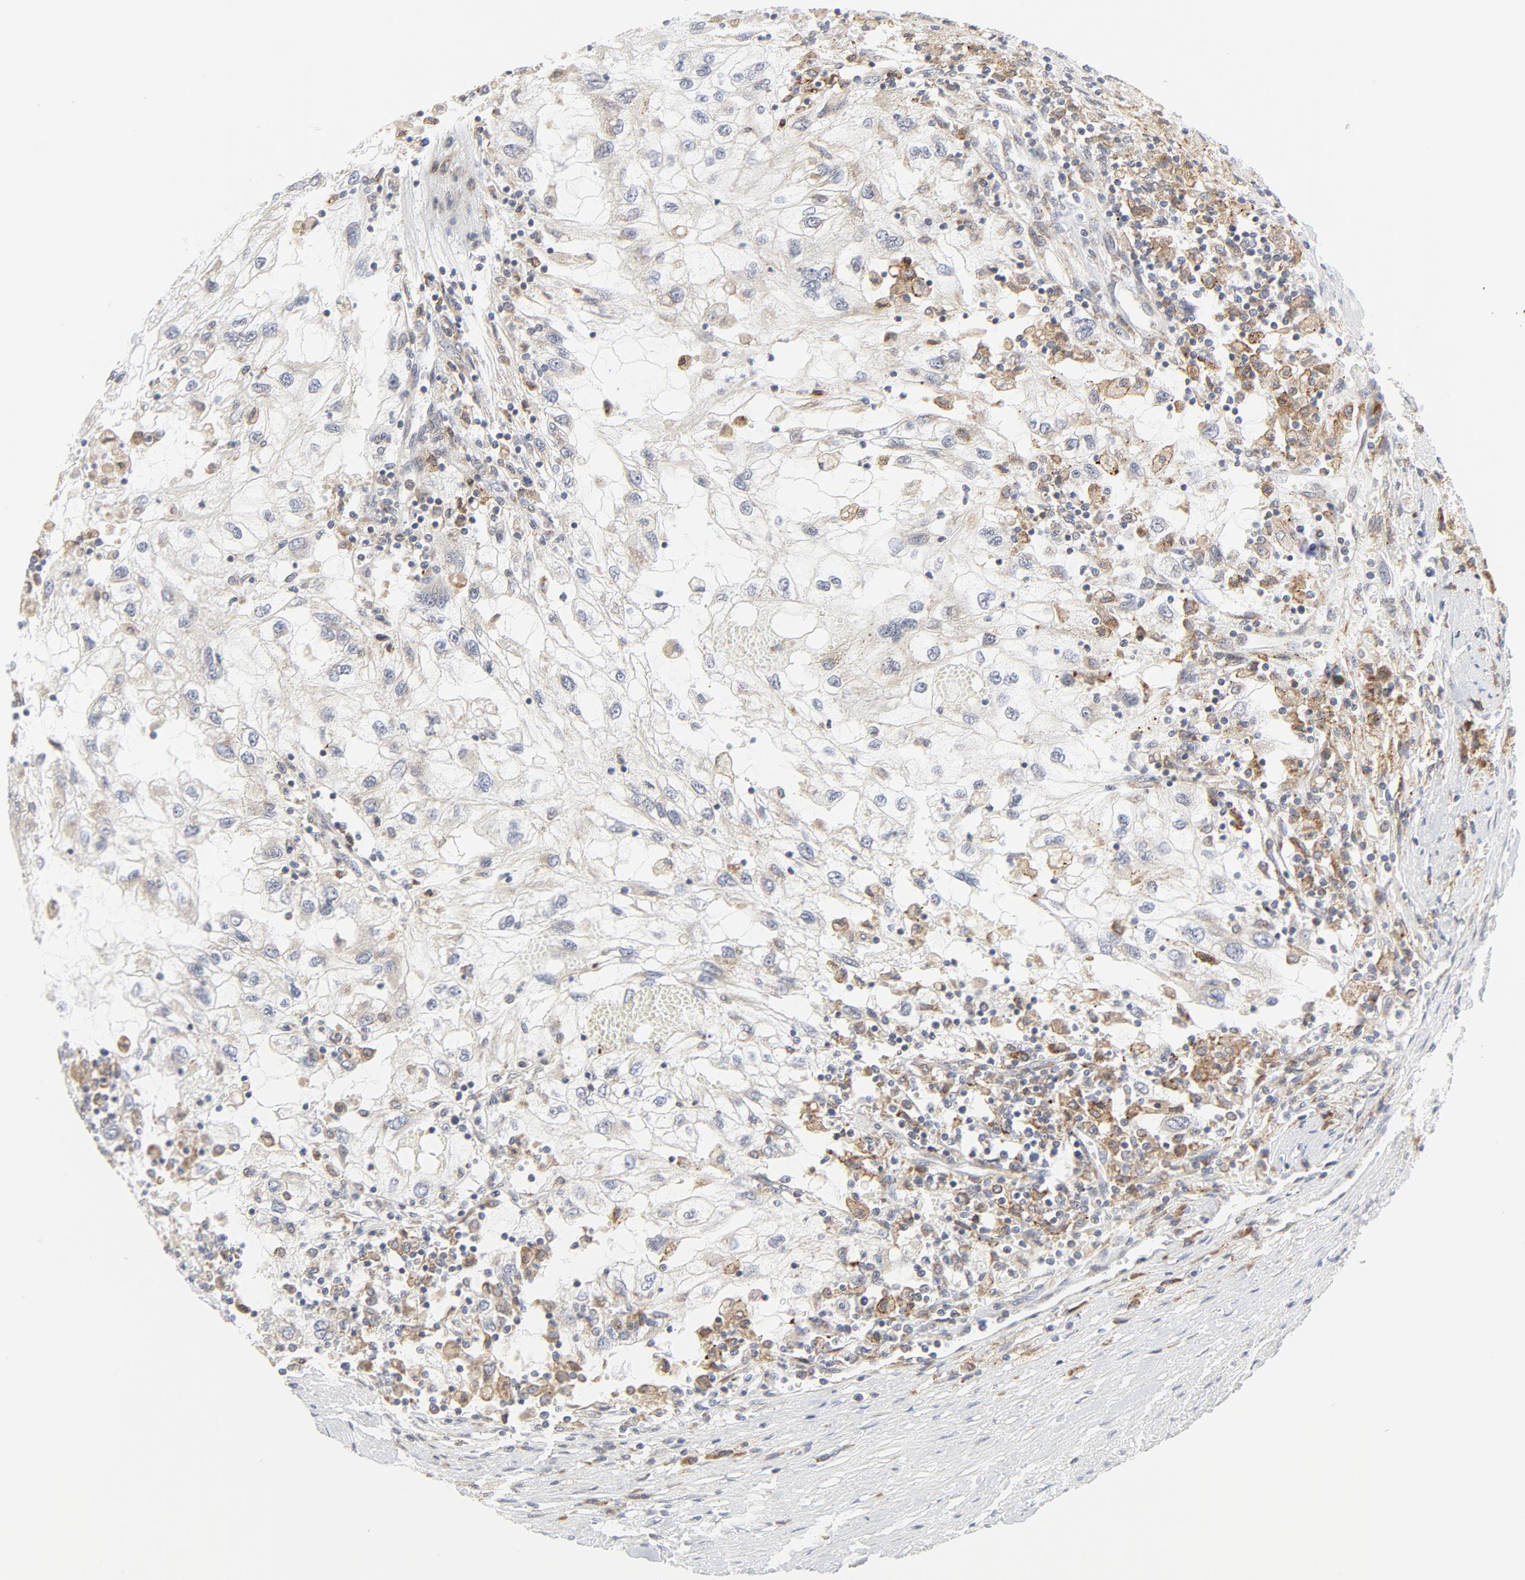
{"staining": {"intensity": "weak", "quantity": "25%-75%", "location": "cytoplasmic/membranous"}, "tissue": "renal cancer", "cell_type": "Tumor cells", "image_type": "cancer", "snomed": [{"axis": "morphology", "description": "Normal tissue, NOS"}, {"axis": "morphology", "description": "Adenocarcinoma, NOS"}, {"axis": "topography", "description": "Kidney"}], "caption": "Immunohistochemistry of renal cancer exhibits low levels of weak cytoplasmic/membranous staining in approximately 25%-75% of tumor cells.", "gene": "LRP6", "patient": {"sex": "male", "age": 71}}